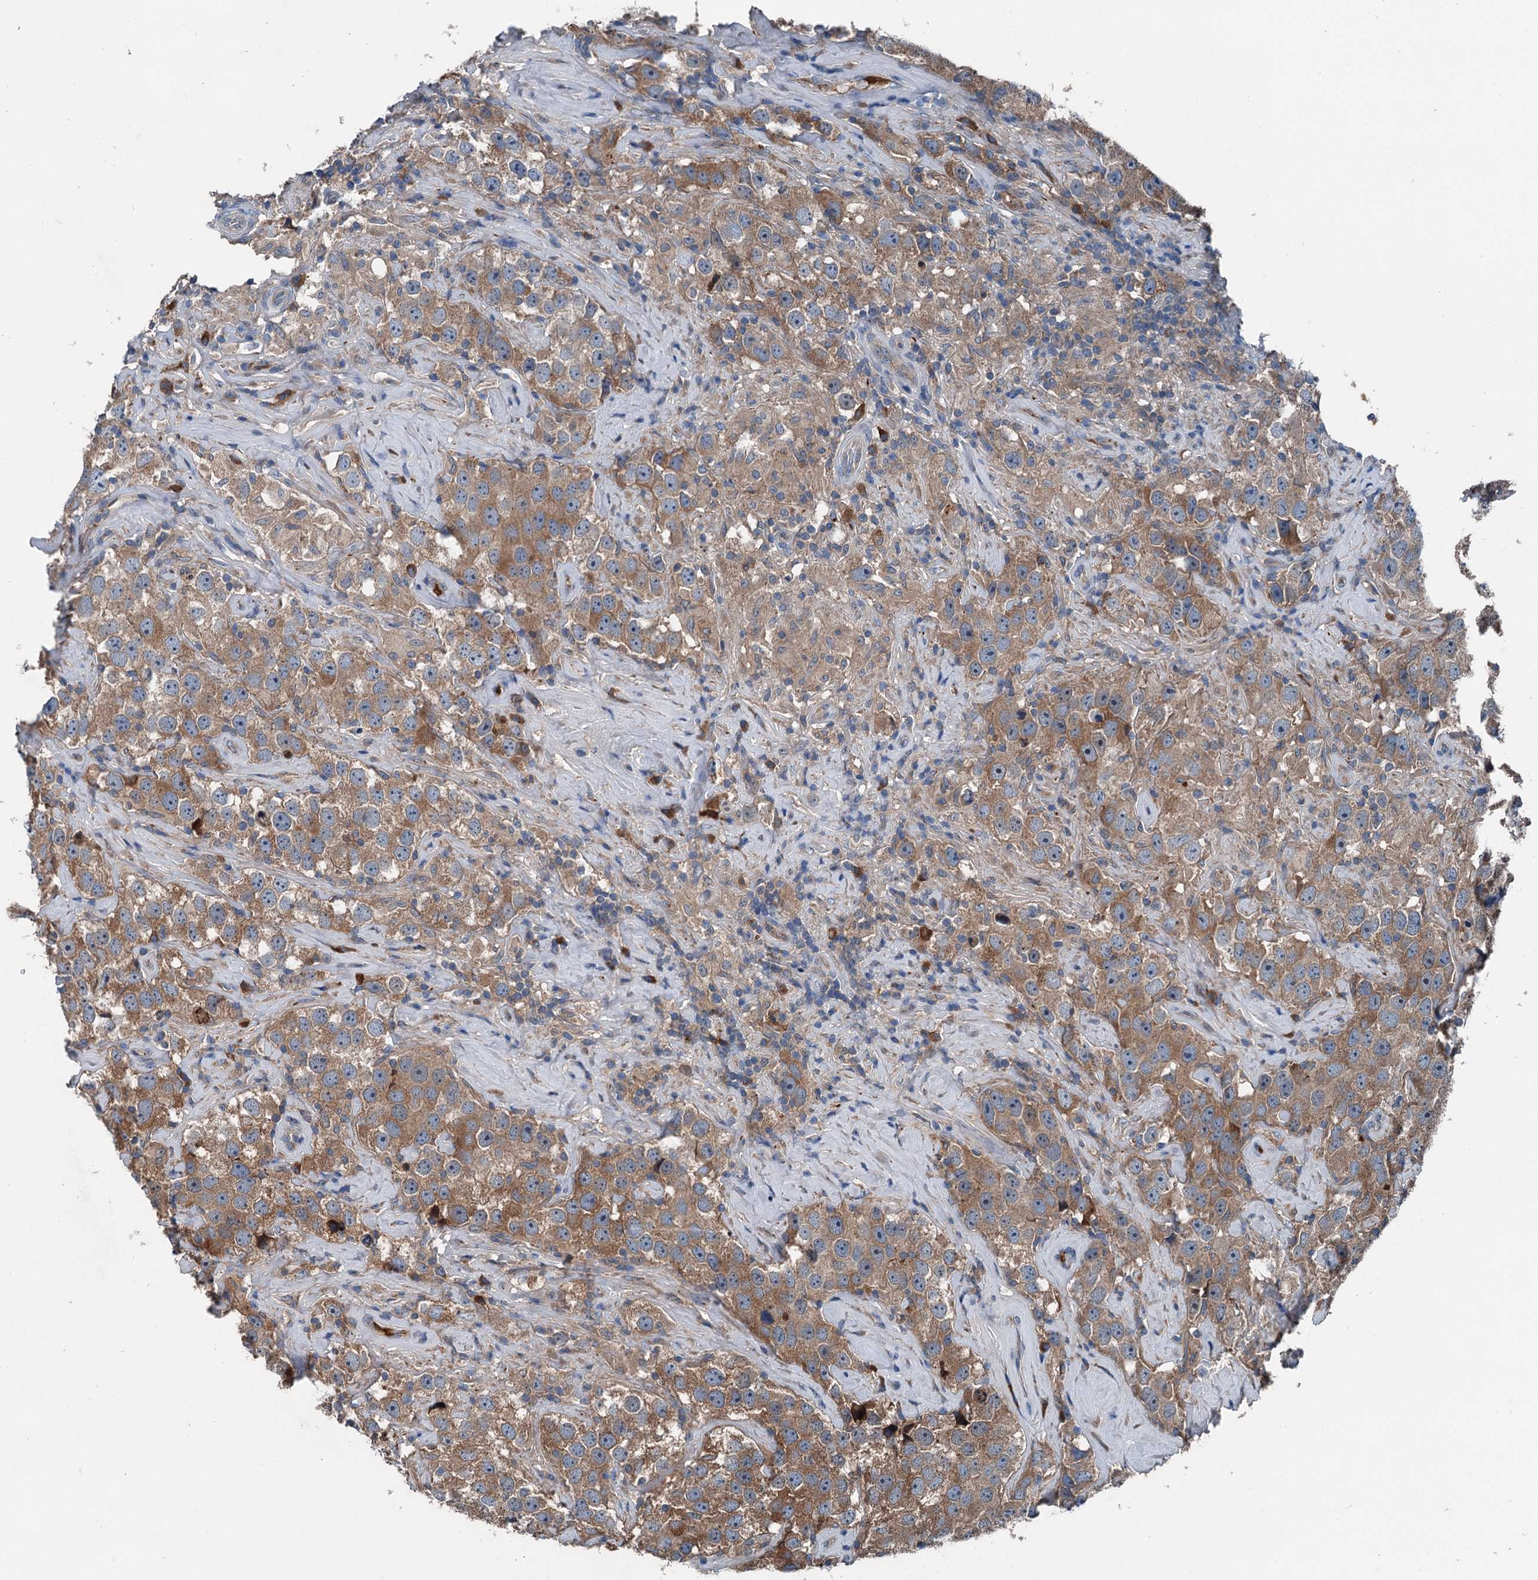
{"staining": {"intensity": "moderate", "quantity": ">75%", "location": "cytoplasmic/membranous"}, "tissue": "testis cancer", "cell_type": "Tumor cells", "image_type": "cancer", "snomed": [{"axis": "morphology", "description": "Seminoma, NOS"}, {"axis": "topography", "description": "Testis"}], "caption": "Seminoma (testis) was stained to show a protein in brown. There is medium levels of moderate cytoplasmic/membranous positivity in about >75% of tumor cells.", "gene": "PDSS1", "patient": {"sex": "male", "age": 49}}